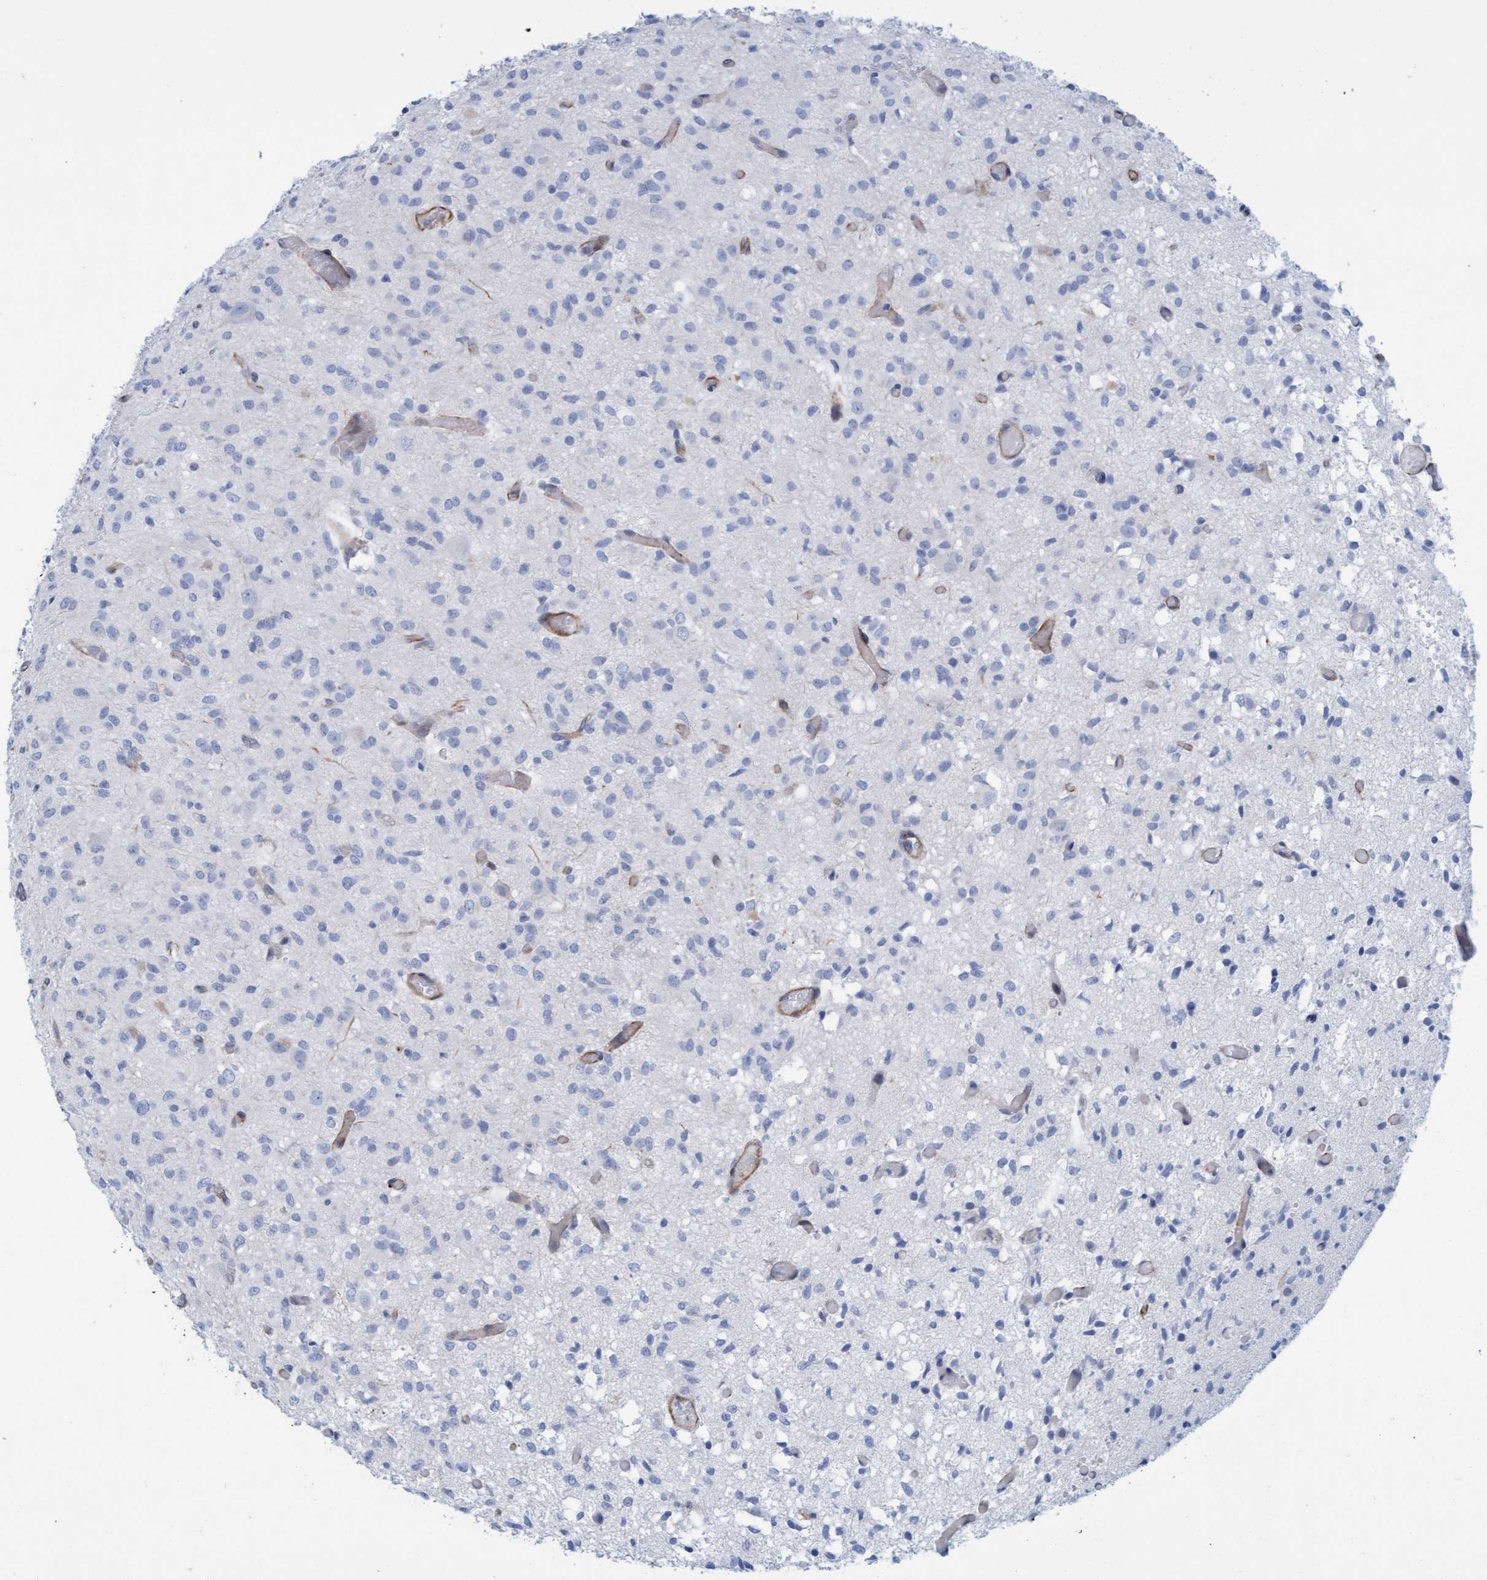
{"staining": {"intensity": "negative", "quantity": "none", "location": "none"}, "tissue": "glioma", "cell_type": "Tumor cells", "image_type": "cancer", "snomed": [{"axis": "morphology", "description": "Glioma, malignant, High grade"}, {"axis": "topography", "description": "Brain"}], "caption": "Glioma was stained to show a protein in brown. There is no significant staining in tumor cells.", "gene": "MTFR1", "patient": {"sex": "female", "age": 59}}